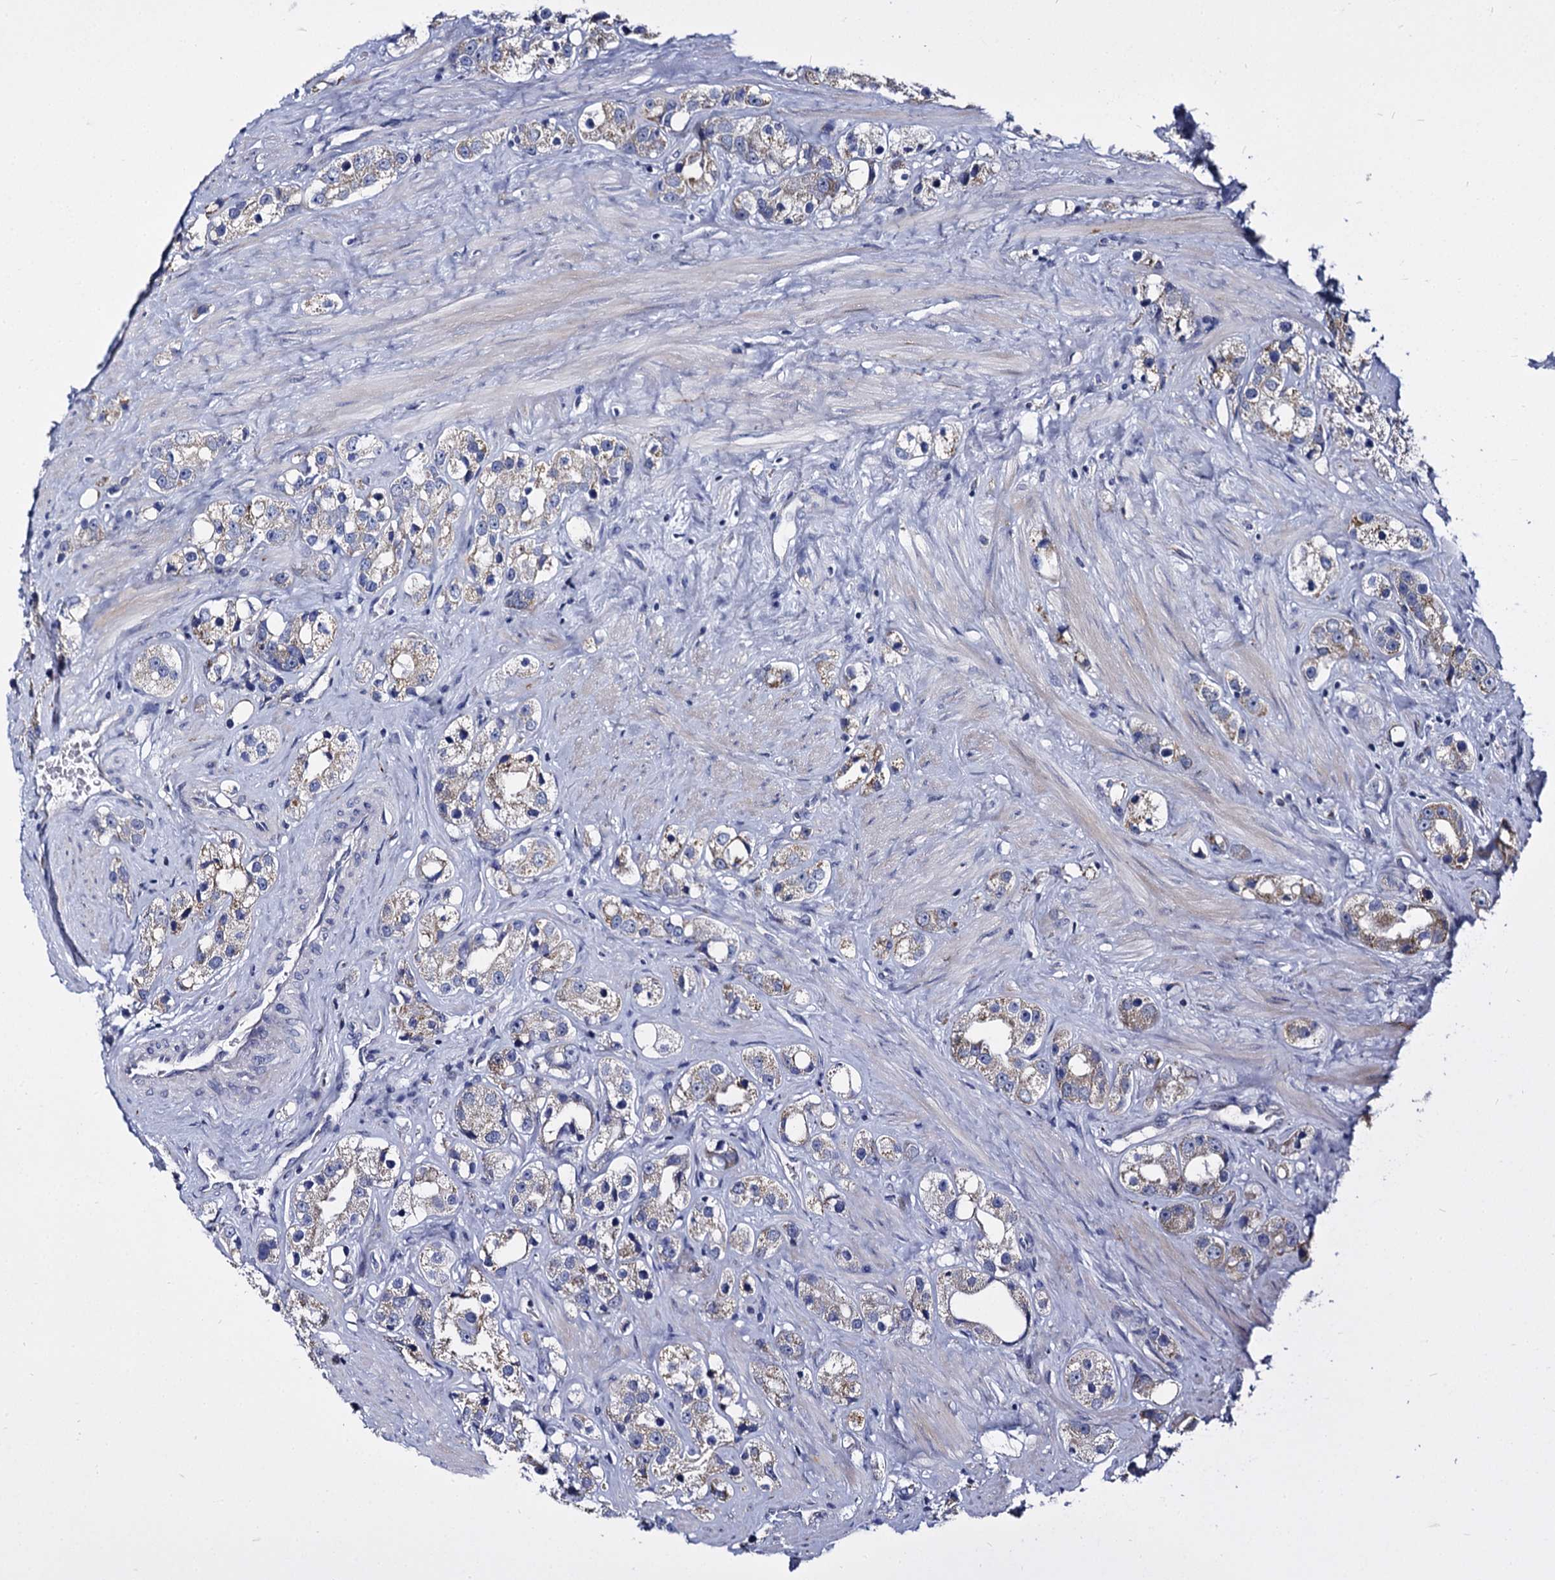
{"staining": {"intensity": "weak", "quantity": "<25%", "location": "cytoplasmic/membranous"}, "tissue": "prostate cancer", "cell_type": "Tumor cells", "image_type": "cancer", "snomed": [{"axis": "morphology", "description": "Adenocarcinoma, NOS"}, {"axis": "topography", "description": "Prostate"}], "caption": "This micrograph is of prostate adenocarcinoma stained with IHC to label a protein in brown with the nuclei are counter-stained blue. There is no staining in tumor cells. (DAB immunohistochemistry, high magnification).", "gene": "PANX2", "patient": {"sex": "male", "age": 79}}